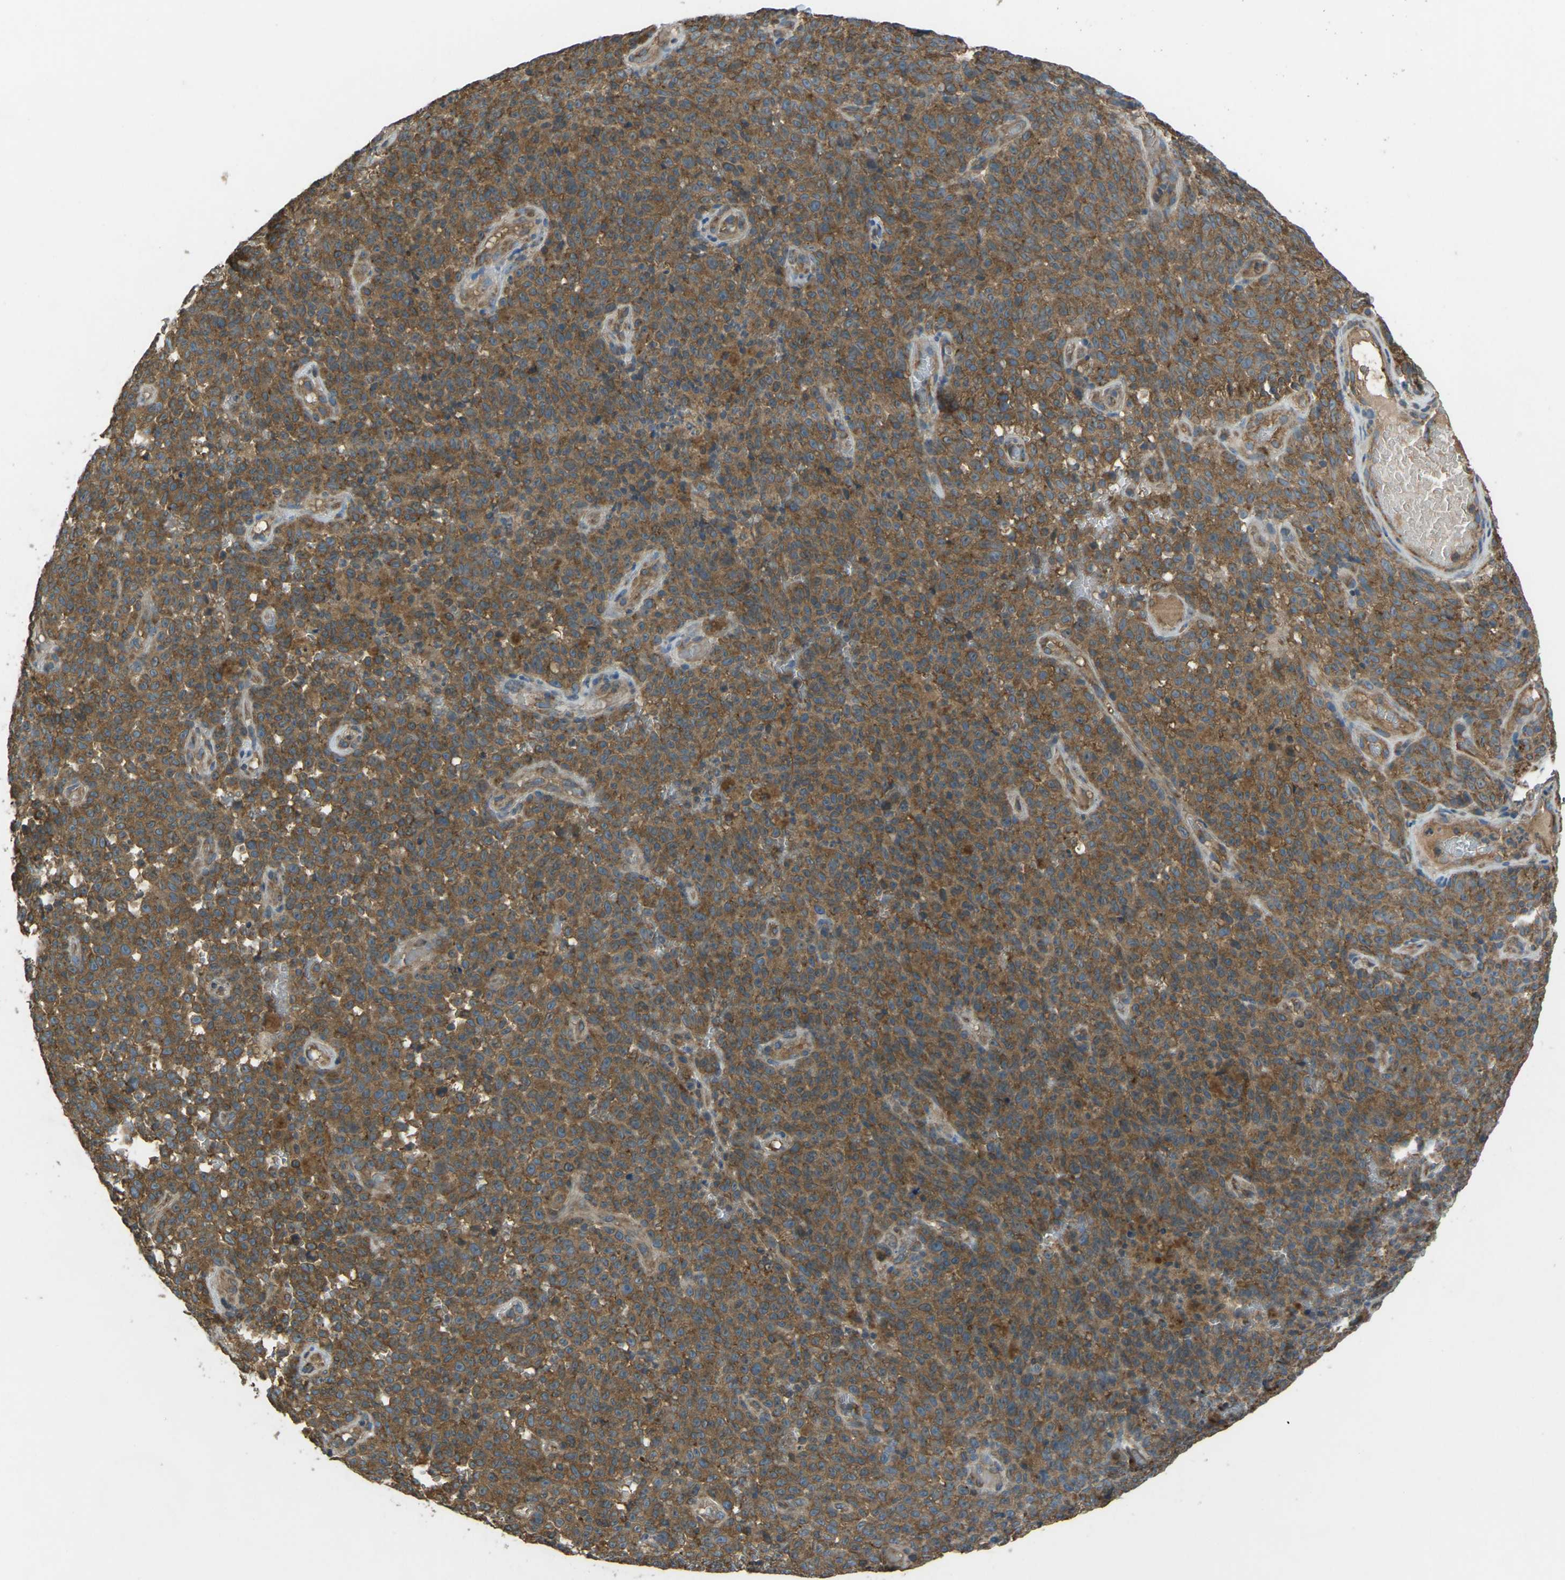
{"staining": {"intensity": "moderate", "quantity": ">75%", "location": "cytoplasmic/membranous"}, "tissue": "melanoma", "cell_type": "Tumor cells", "image_type": "cancer", "snomed": [{"axis": "morphology", "description": "Malignant melanoma, NOS"}, {"axis": "topography", "description": "Skin"}], "caption": "Human malignant melanoma stained with a brown dye reveals moderate cytoplasmic/membranous positive staining in approximately >75% of tumor cells.", "gene": "AIMP1", "patient": {"sex": "female", "age": 82}}